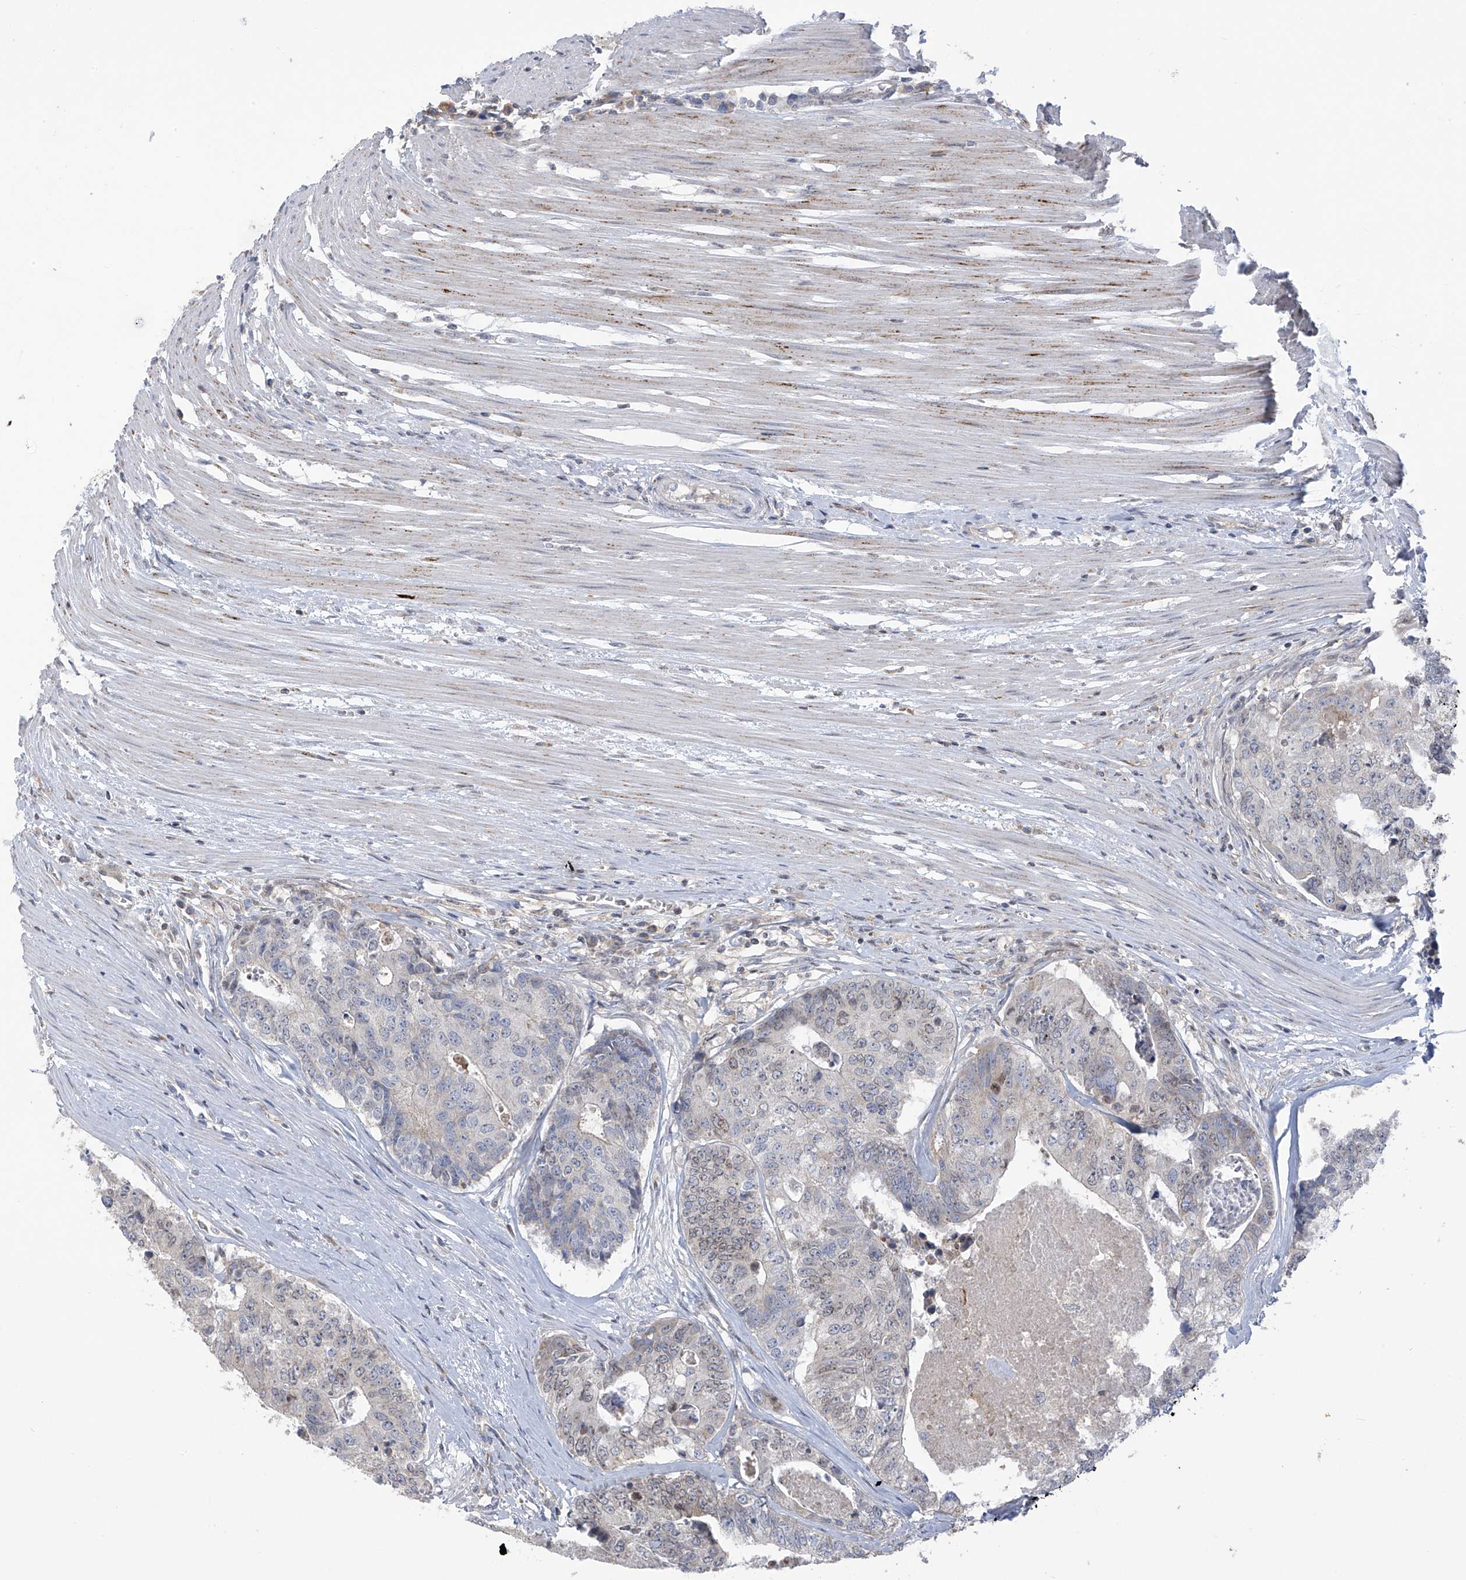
{"staining": {"intensity": "weak", "quantity": "<25%", "location": "nuclear"}, "tissue": "colorectal cancer", "cell_type": "Tumor cells", "image_type": "cancer", "snomed": [{"axis": "morphology", "description": "Adenocarcinoma, NOS"}, {"axis": "topography", "description": "Colon"}], "caption": "IHC of adenocarcinoma (colorectal) shows no expression in tumor cells.", "gene": "SLCO4A1", "patient": {"sex": "female", "age": 67}}